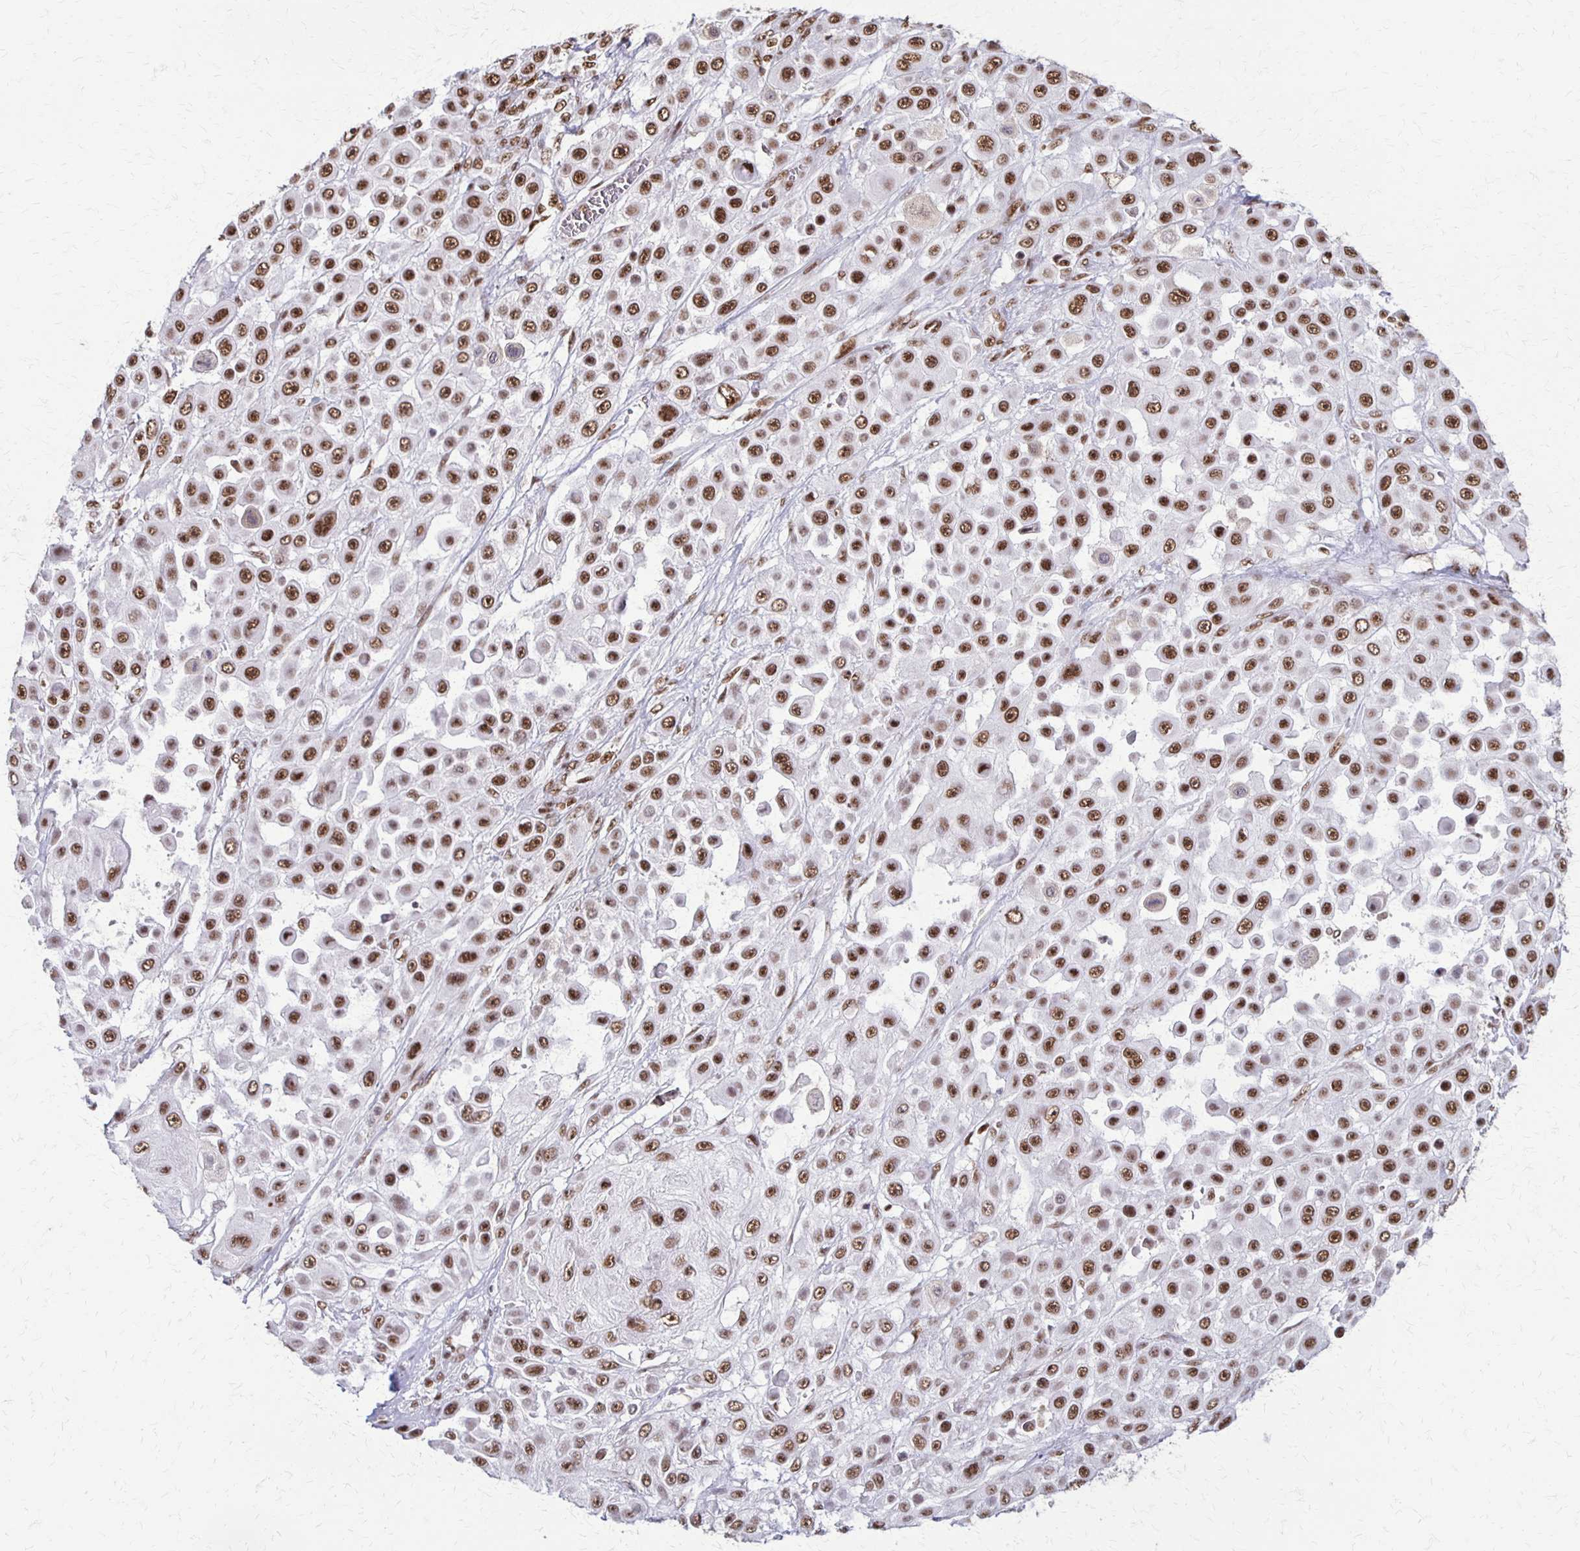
{"staining": {"intensity": "strong", "quantity": "25%-75%", "location": "nuclear"}, "tissue": "skin cancer", "cell_type": "Tumor cells", "image_type": "cancer", "snomed": [{"axis": "morphology", "description": "Squamous cell carcinoma, NOS"}, {"axis": "topography", "description": "Skin"}], "caption": "A high amount of strong nuclear expression is seen in about 25%-75% of tumor cells in skin squamous cell carcinoma tissue. The protein of interest is shown in brown color, while the nuclei are stained blue.", "gene": "XRCC6", "patient": {"sex": "male", "age": 67}}